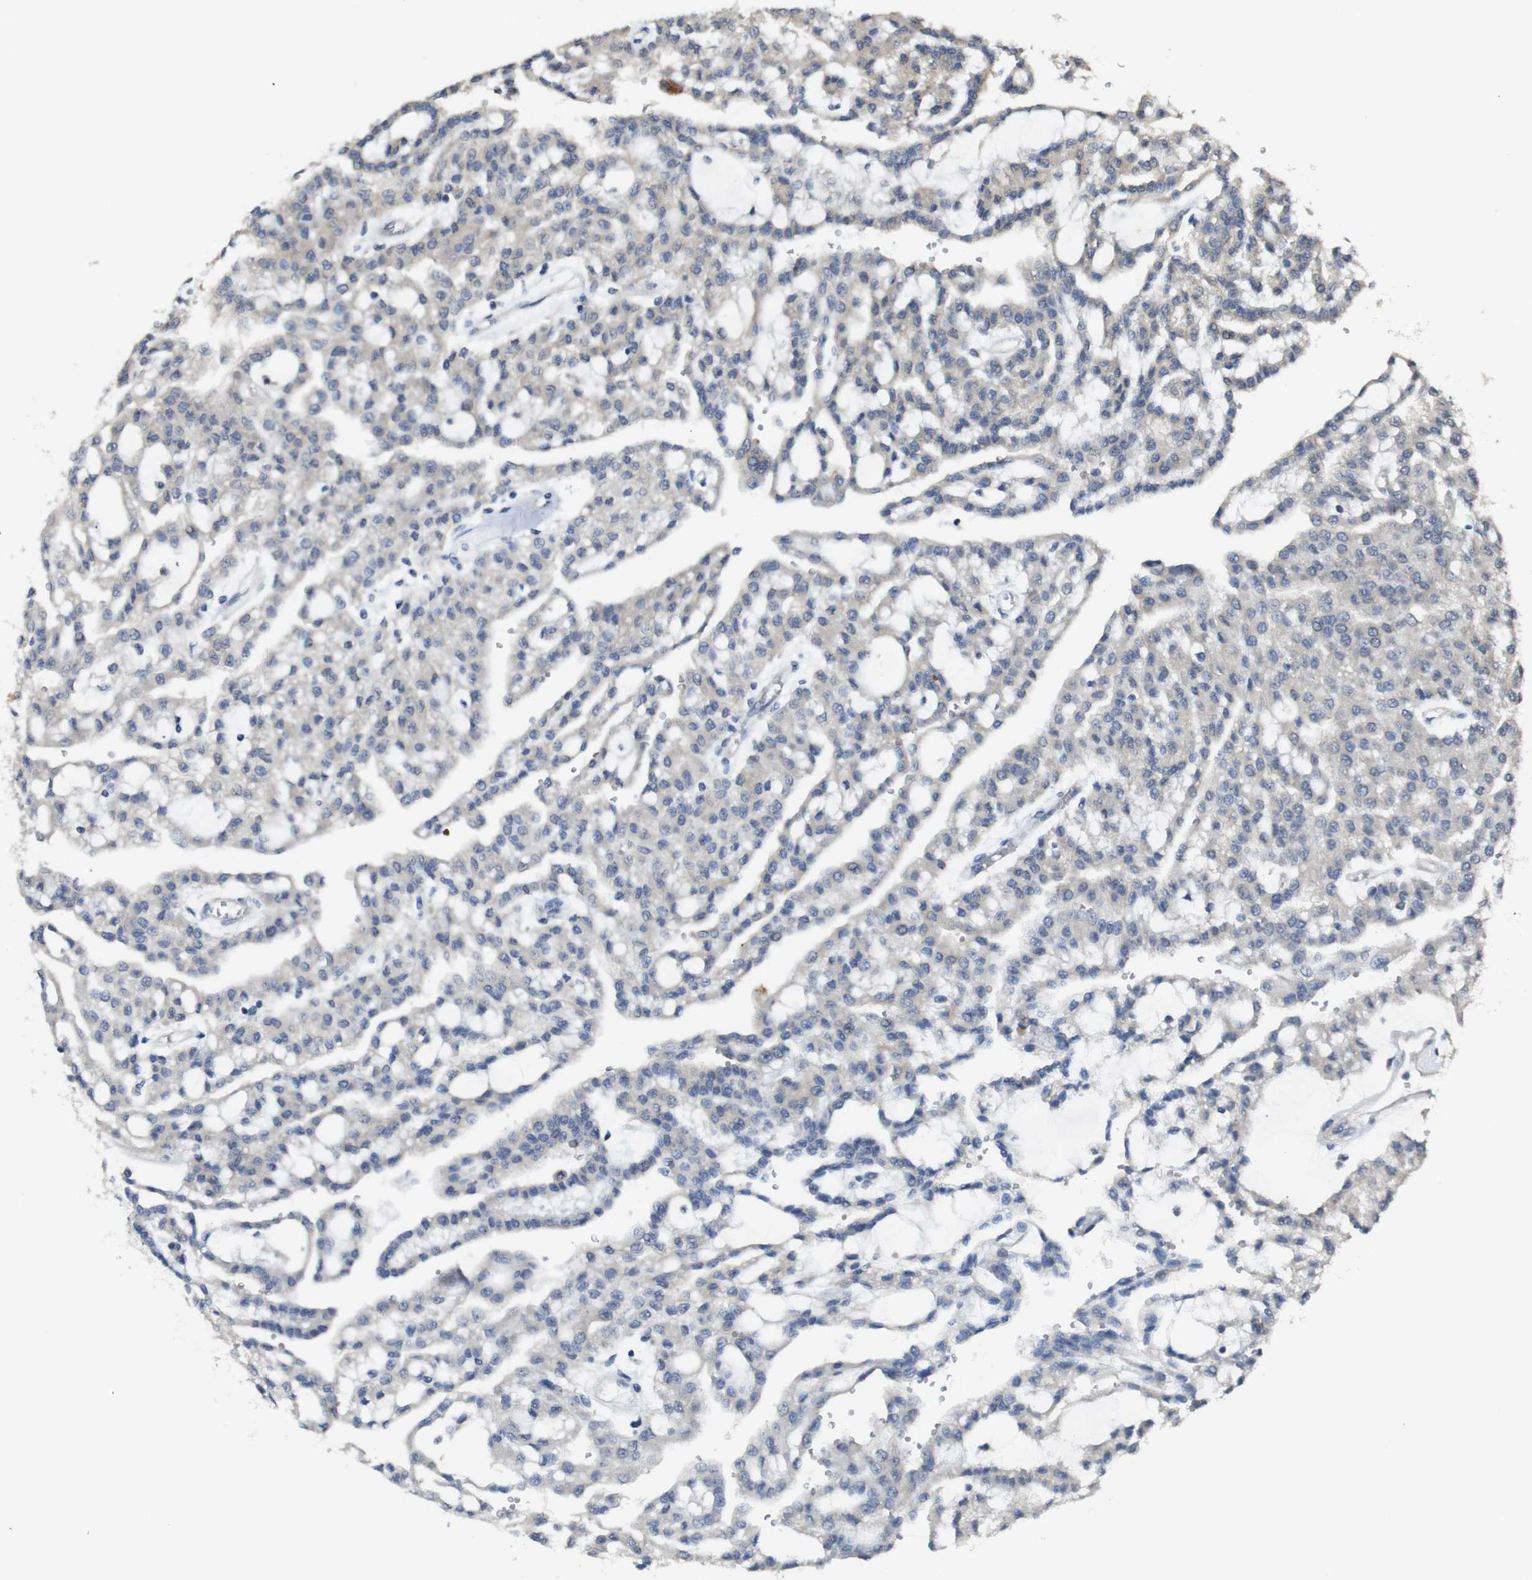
{"staining": {"intensity": "negative", "quantity": "none", "location": "none"}, "tissue": "renal cancer", "cell_type": "Tumor cells", "image_type": "cancer", "snomed": [{"axis": "morphology", "description": "Adenocarcinoma, NOS"}, {"axis": "topography", "description": "Kidney"}], "caption": "Immunohistochemistry (IHC) photomicrograph of human renal cancer (adenocarcinoma) stained for a protein (brown), which demonstrates no positivity in tumor cells.", "gene": "CDC34", "patient": {"sex": "male", "age": 63}}